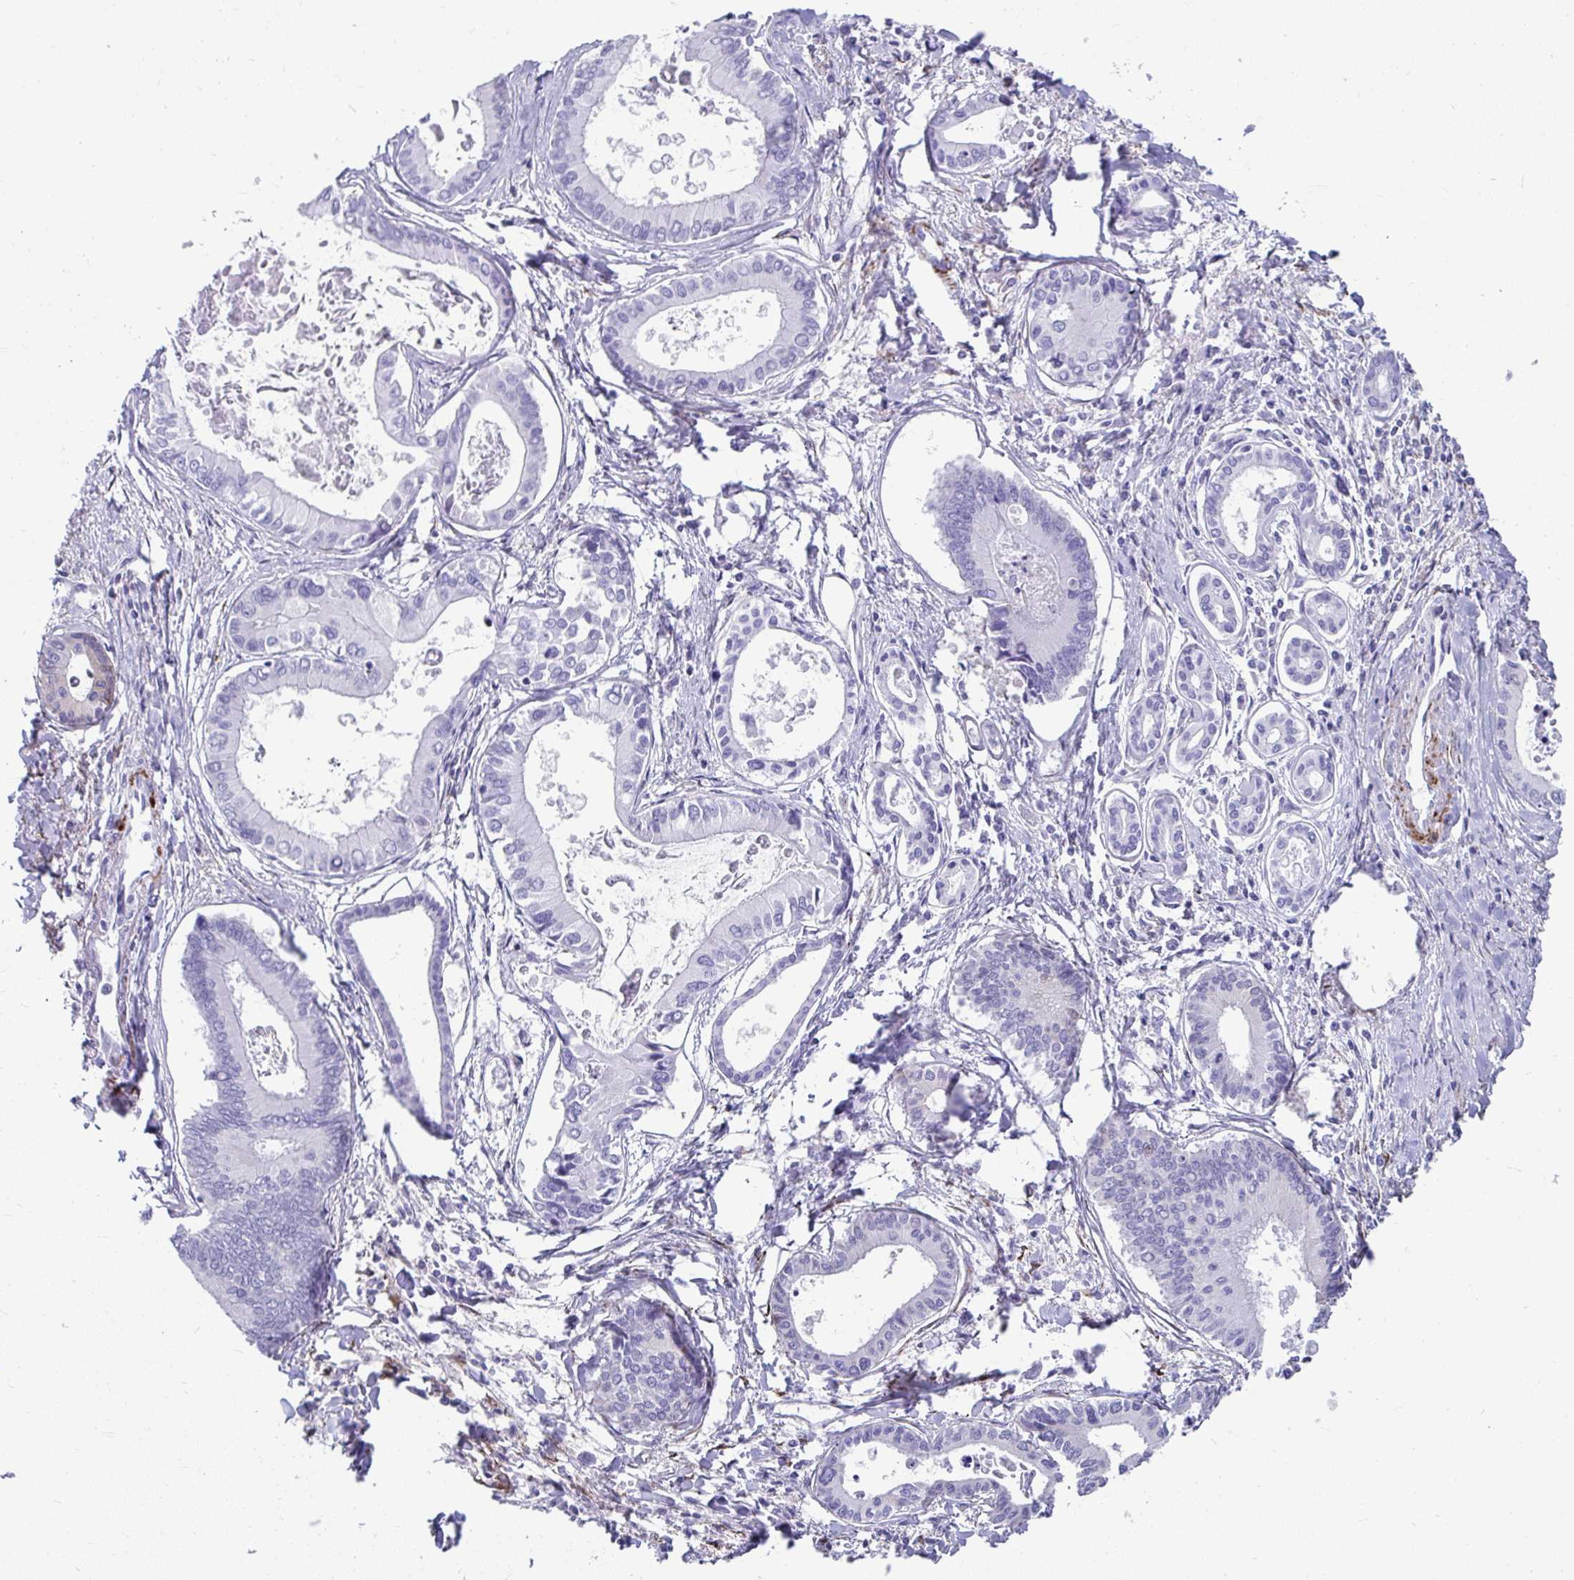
{"staining": {"intensity": "negative", "quantity": "none", "location": "none"}, "tissue": "liver cancer", "cell_type": "Tumor cells", "image_type": "cancer", "snomed": [{"axis": "morphology", "description": "Cholangiocarcinoma"}, {"axis": "topography", "description": "Liver"}], "caption": "Tumor cells show no significant protein staining in liver cancer.", "gene": "GRXCR2", "patient": {"sex": "male", "age": 66}}